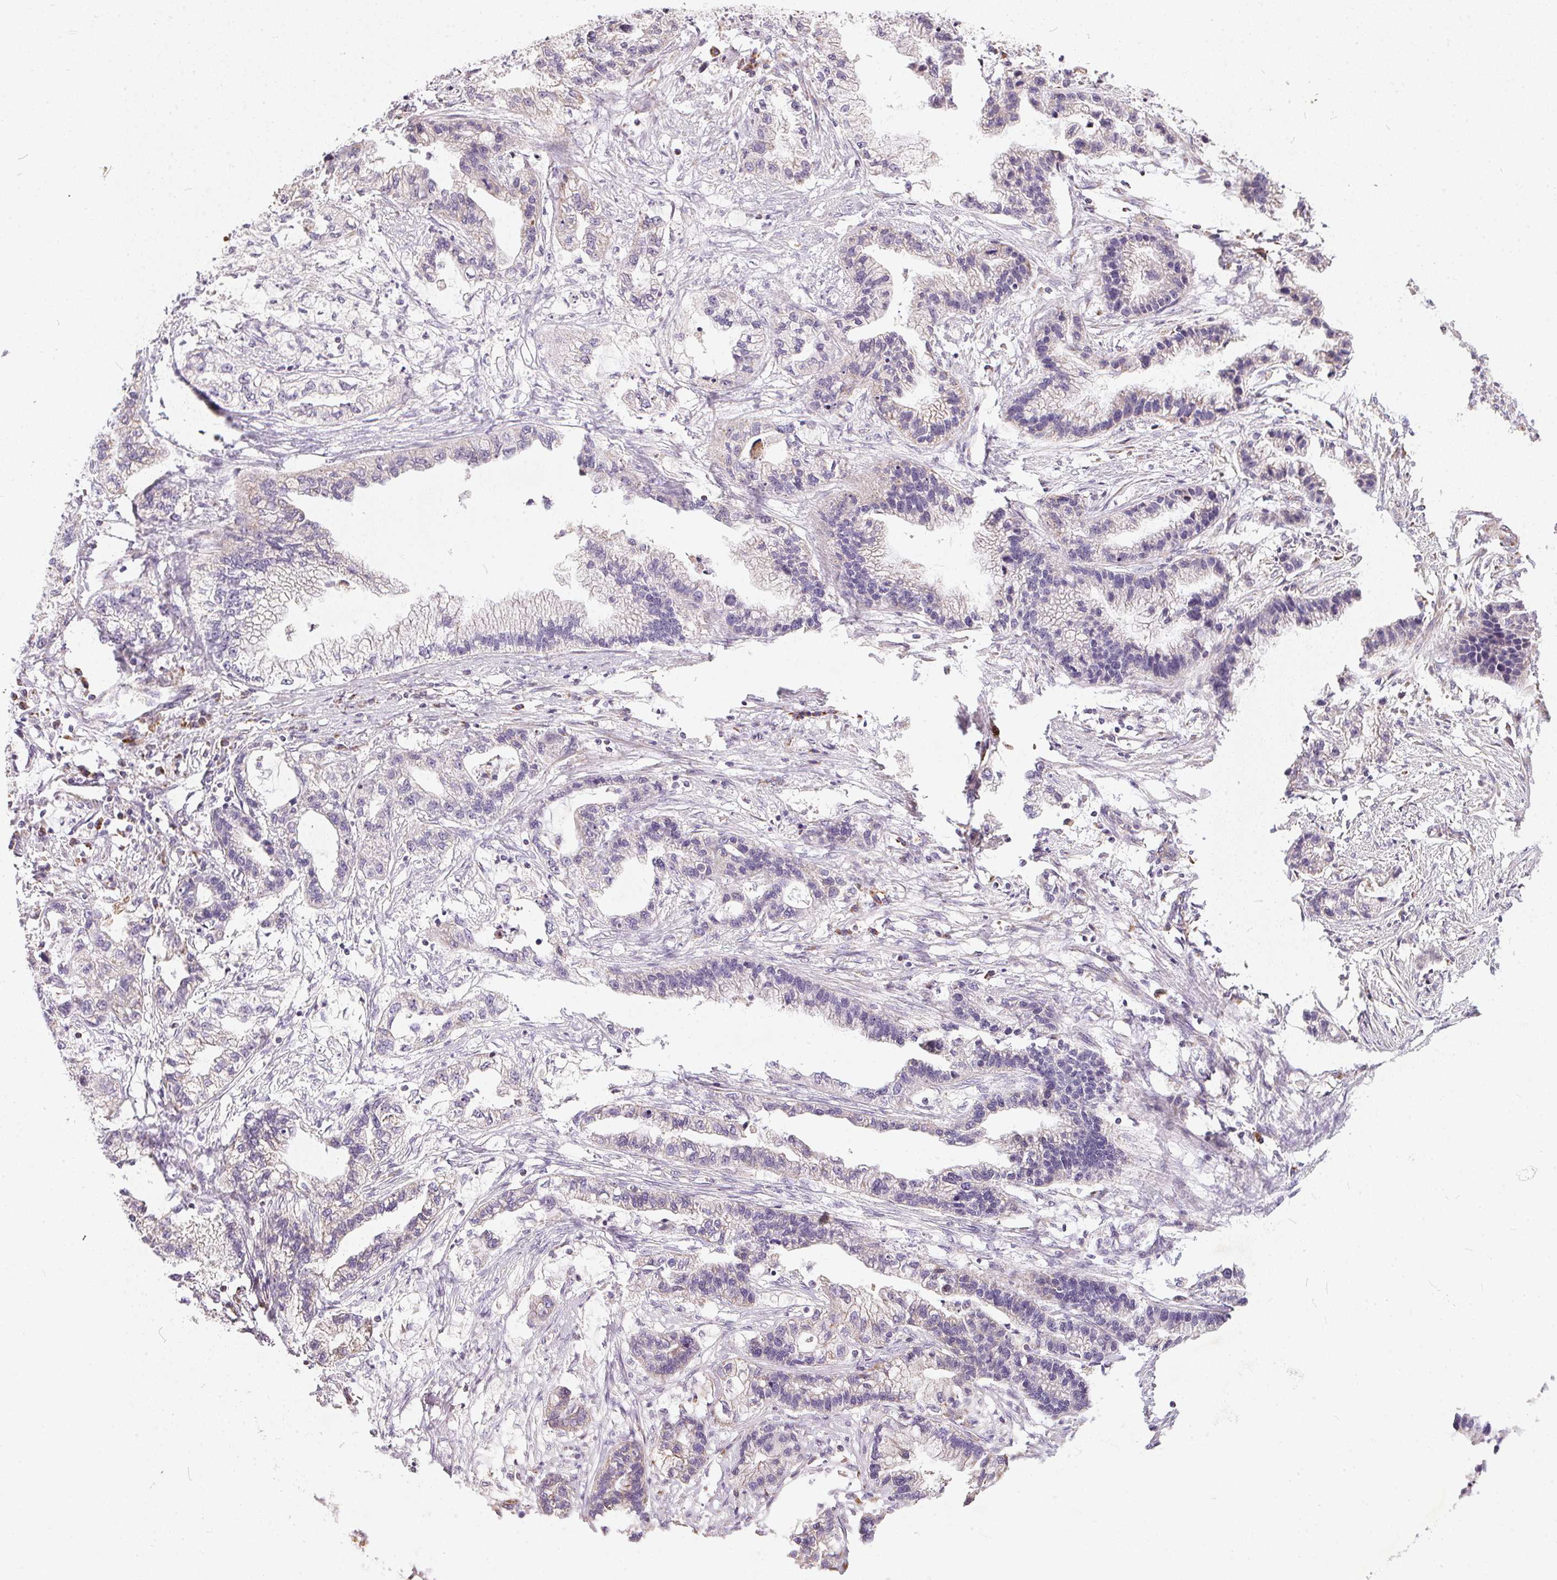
{"staining": {"intensity": "negative", "quantity": "none", "location": "none"}, "tissue": "stomach cancer", "cell_type": "Tumor cells", "image_type": "cancer", "snomed": [{"axis": "morphology", "description": "Adenocarcinoma, NOS"}, {"axis": "topography", "description": "Stomach"}], "caption": "This is an immunohistochemistry image of human stomach adenocarcinoma. There is no expression in tumor cells.", "gene": "VWA5B2", "patient": {"sex": "male", "age": 83}}